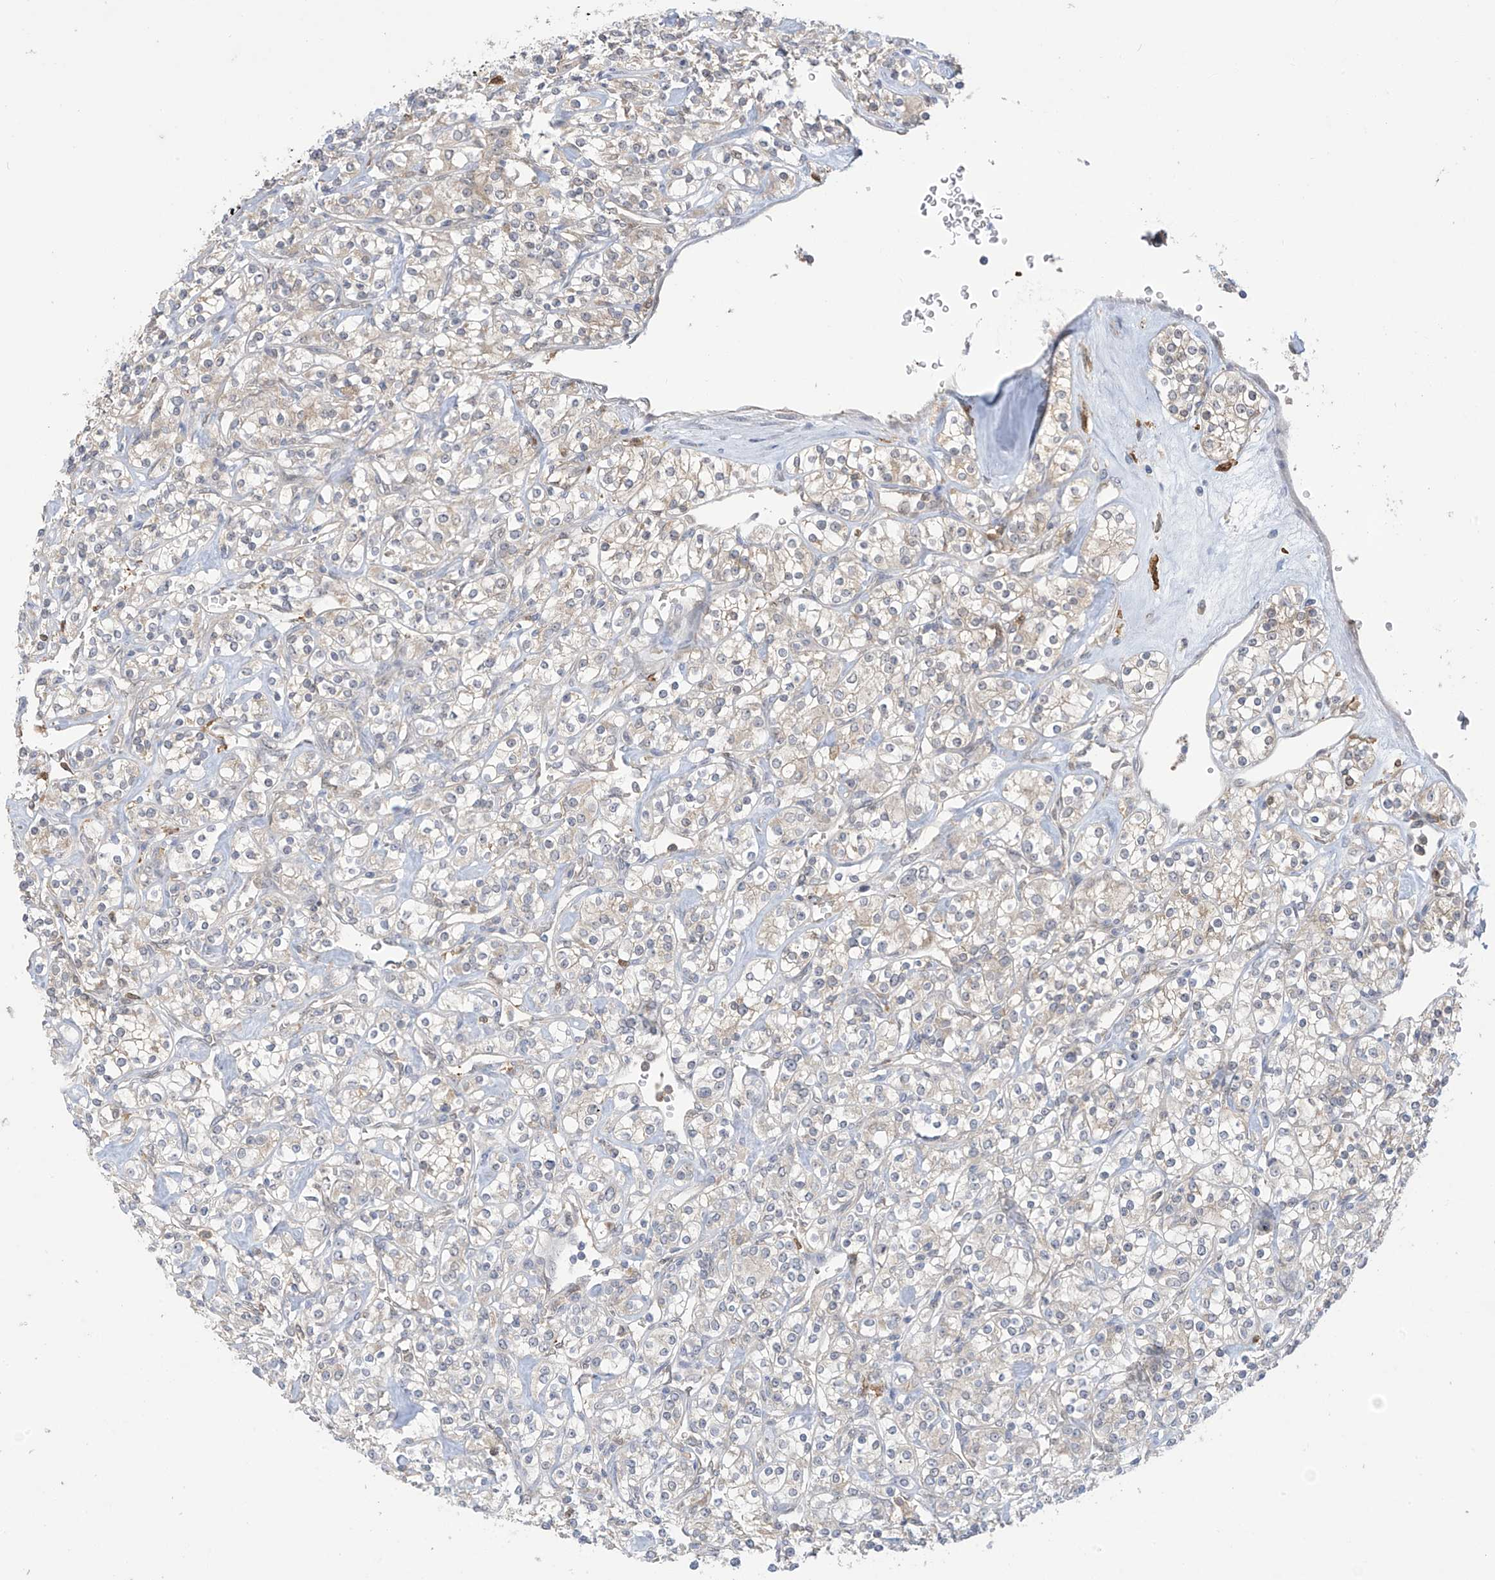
{"staining": {"intensity": "weak", "quantity": "25%-75%", "location": "cytoplasmic/membranous"}, "tissue": "renal cancer", "cell_type": "Tumor cells", "image_type": "cancer", "snomed": [{"axis": "morphology", "description": "Adenocarcinoma, NOS"}, {"axis": "topography", "description": "Kidney"}], "caption": "Renal adenocarcinoma was stained to show a protein in brown. There is low levels of weak cytoplasmic/membranous positivity in about 25%-75% of tumor cells. The protein is stained brown, and the nuclei are stained in blue (DAB (3,3'-diaminobenzidine) IHC with brightfield microscopy, high magnification).", "gene": "IDH1", "patient": {"sex": "male", "age": 77}}